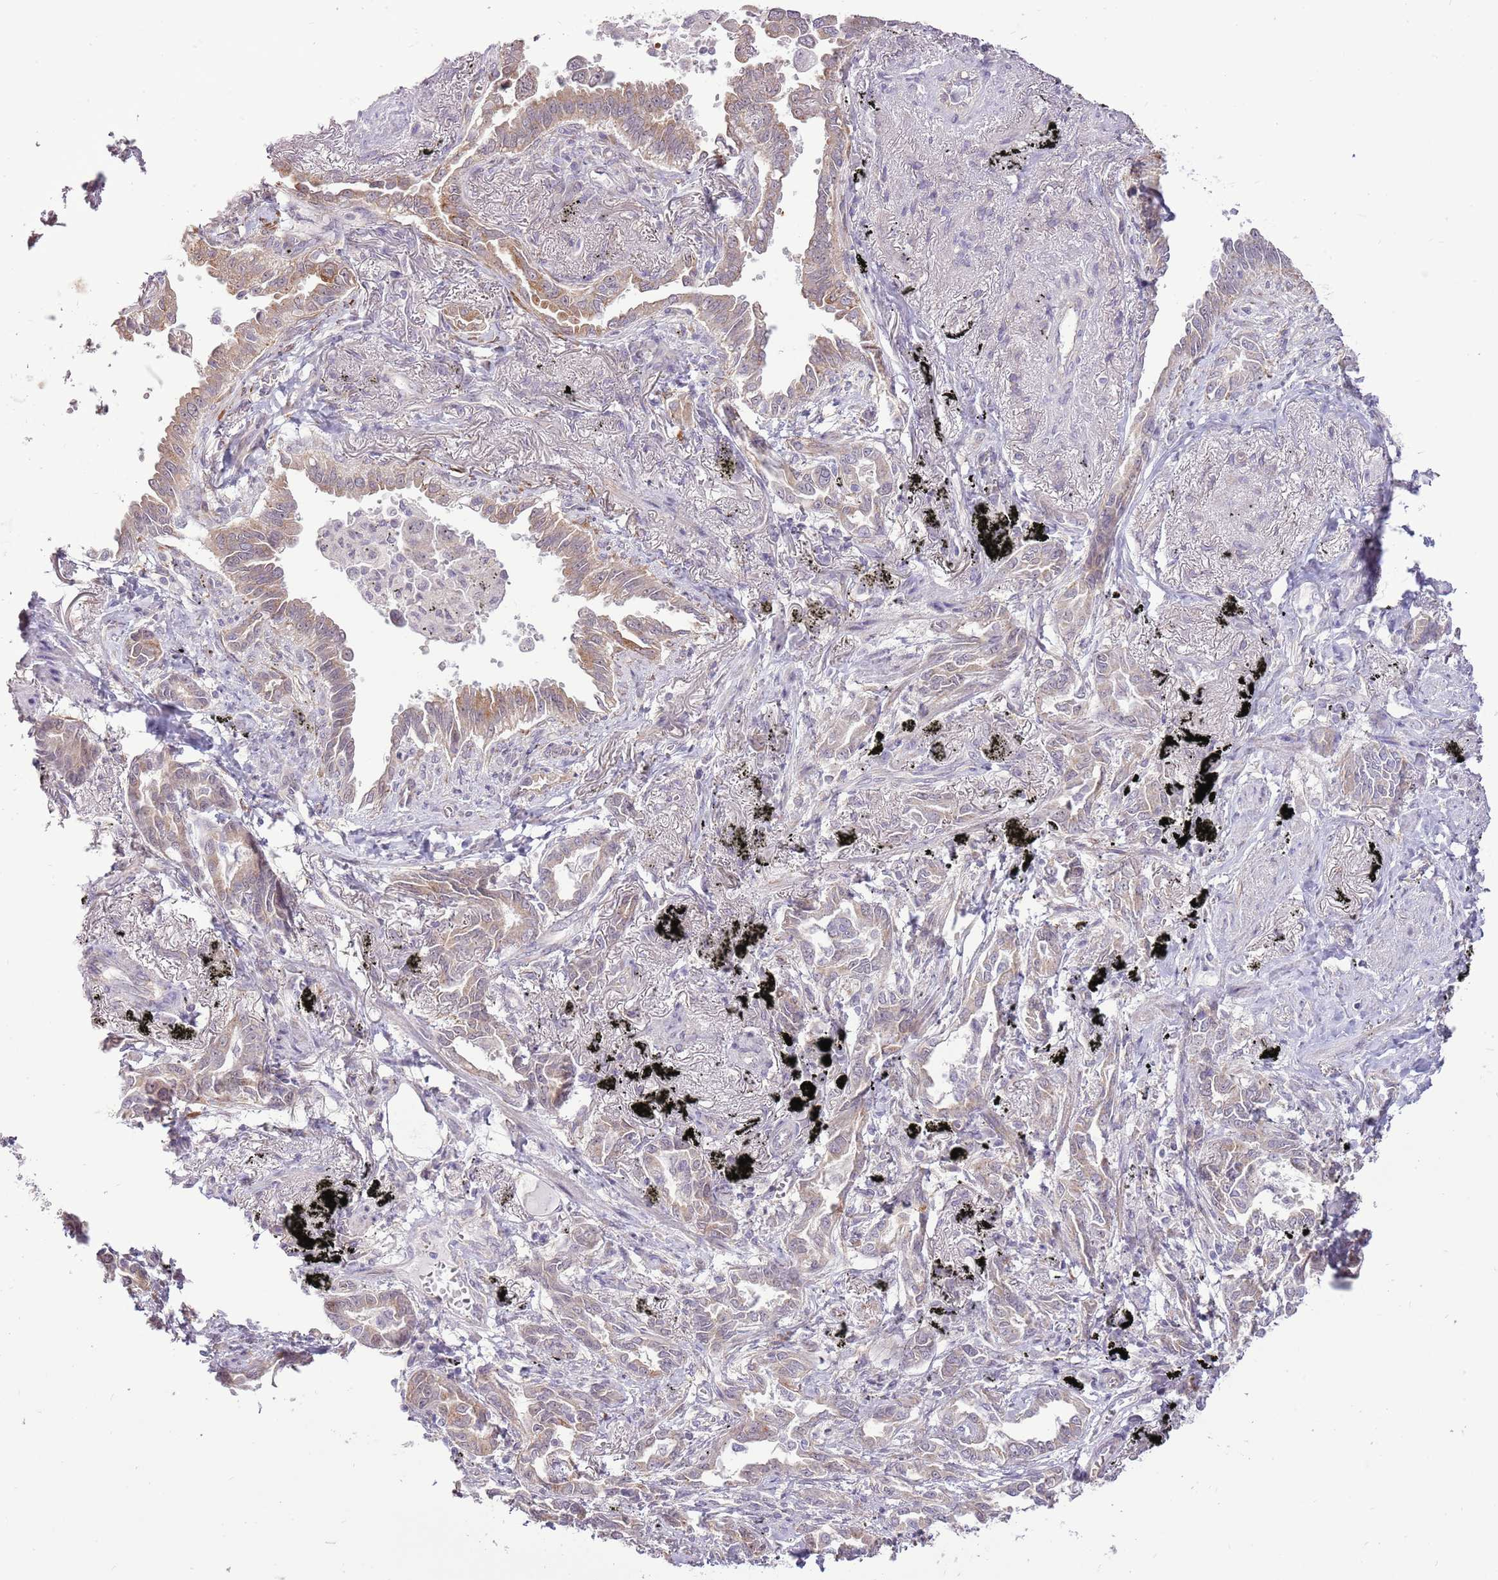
{"staining": {"intensity": "moderate", "quantity": ">75%", "location": "cytoplasmic/membranous"}, "tissue": "lung cancer", "cell_type": "Tumor cells", "image_type": "cancer", "snomed": [{"axis": "morphology", "description": "Adenocarcinoma, NOS"}, {"axis": "topography", "description": "Lung"}], "caption": "IHC micrograph of human lung adenocarcinoma stained for a protein (brown), which exhibits medium levels of moderate cytoplasmic/membranous staining in about >75% of tumor cells.", "gene": "UGGT2", "patient": {"sex": "male", "age": 67}}